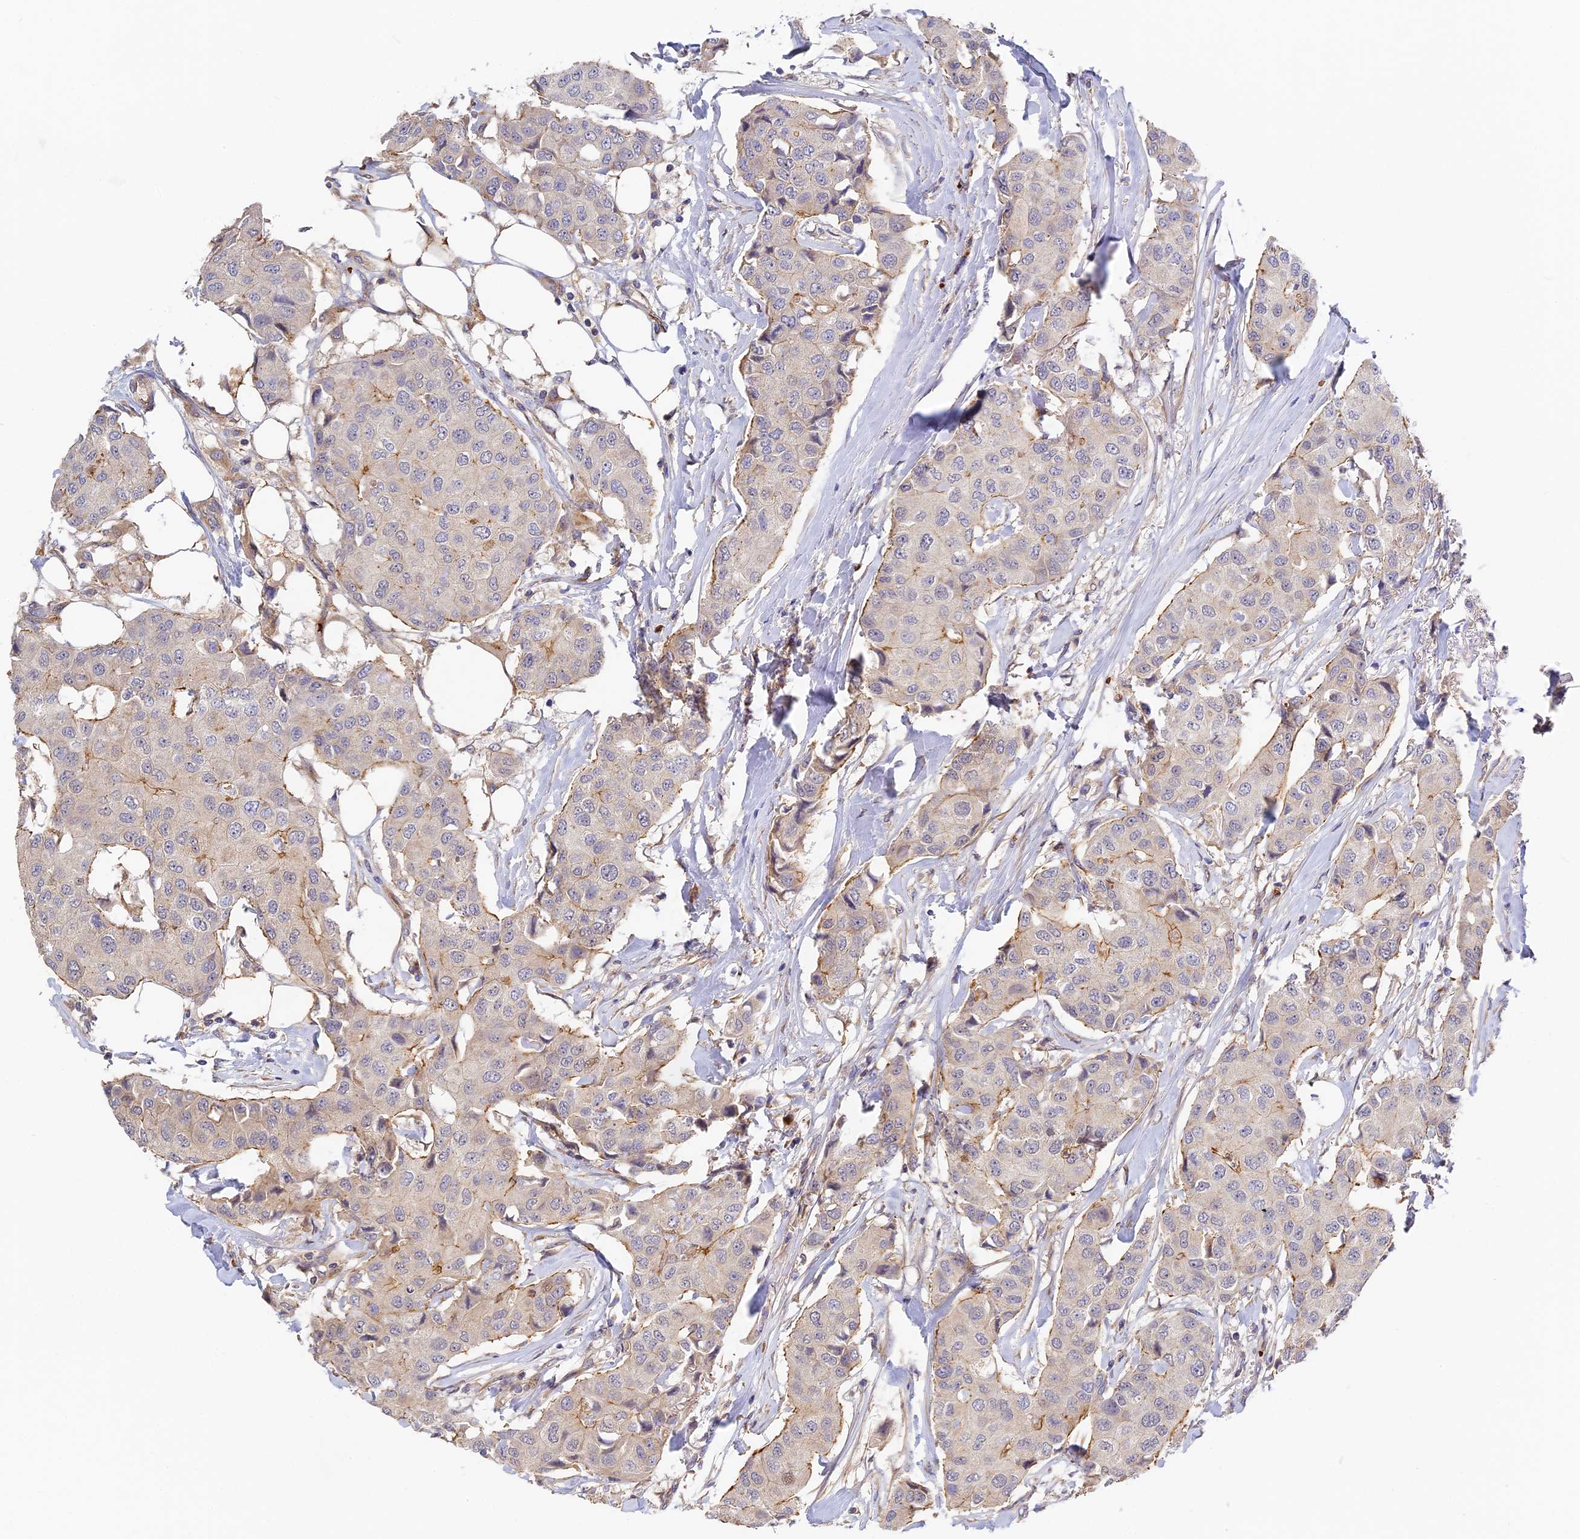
{"staining": {"intensity": "moderate", "quantity": "<25%", "location": "cytoplasmic/membranous"}, "tissue": "breast cancer", "cell_type": "Tumor cells", "image_type": "cancer", "snomed": [{"axis": "morphology", "description": "Duct carcinoma"}, {"axis": "topography", "description": "Breast"}], "caption": "Immunohistochemical staining of breast invasive ductal carcinoma shows low levels of moderate cytoplasmic/membranous protein staining in approximately <25% of tumor cells.", "gene": "MISP3", "patient": {"sex": "female", "age": 80}}